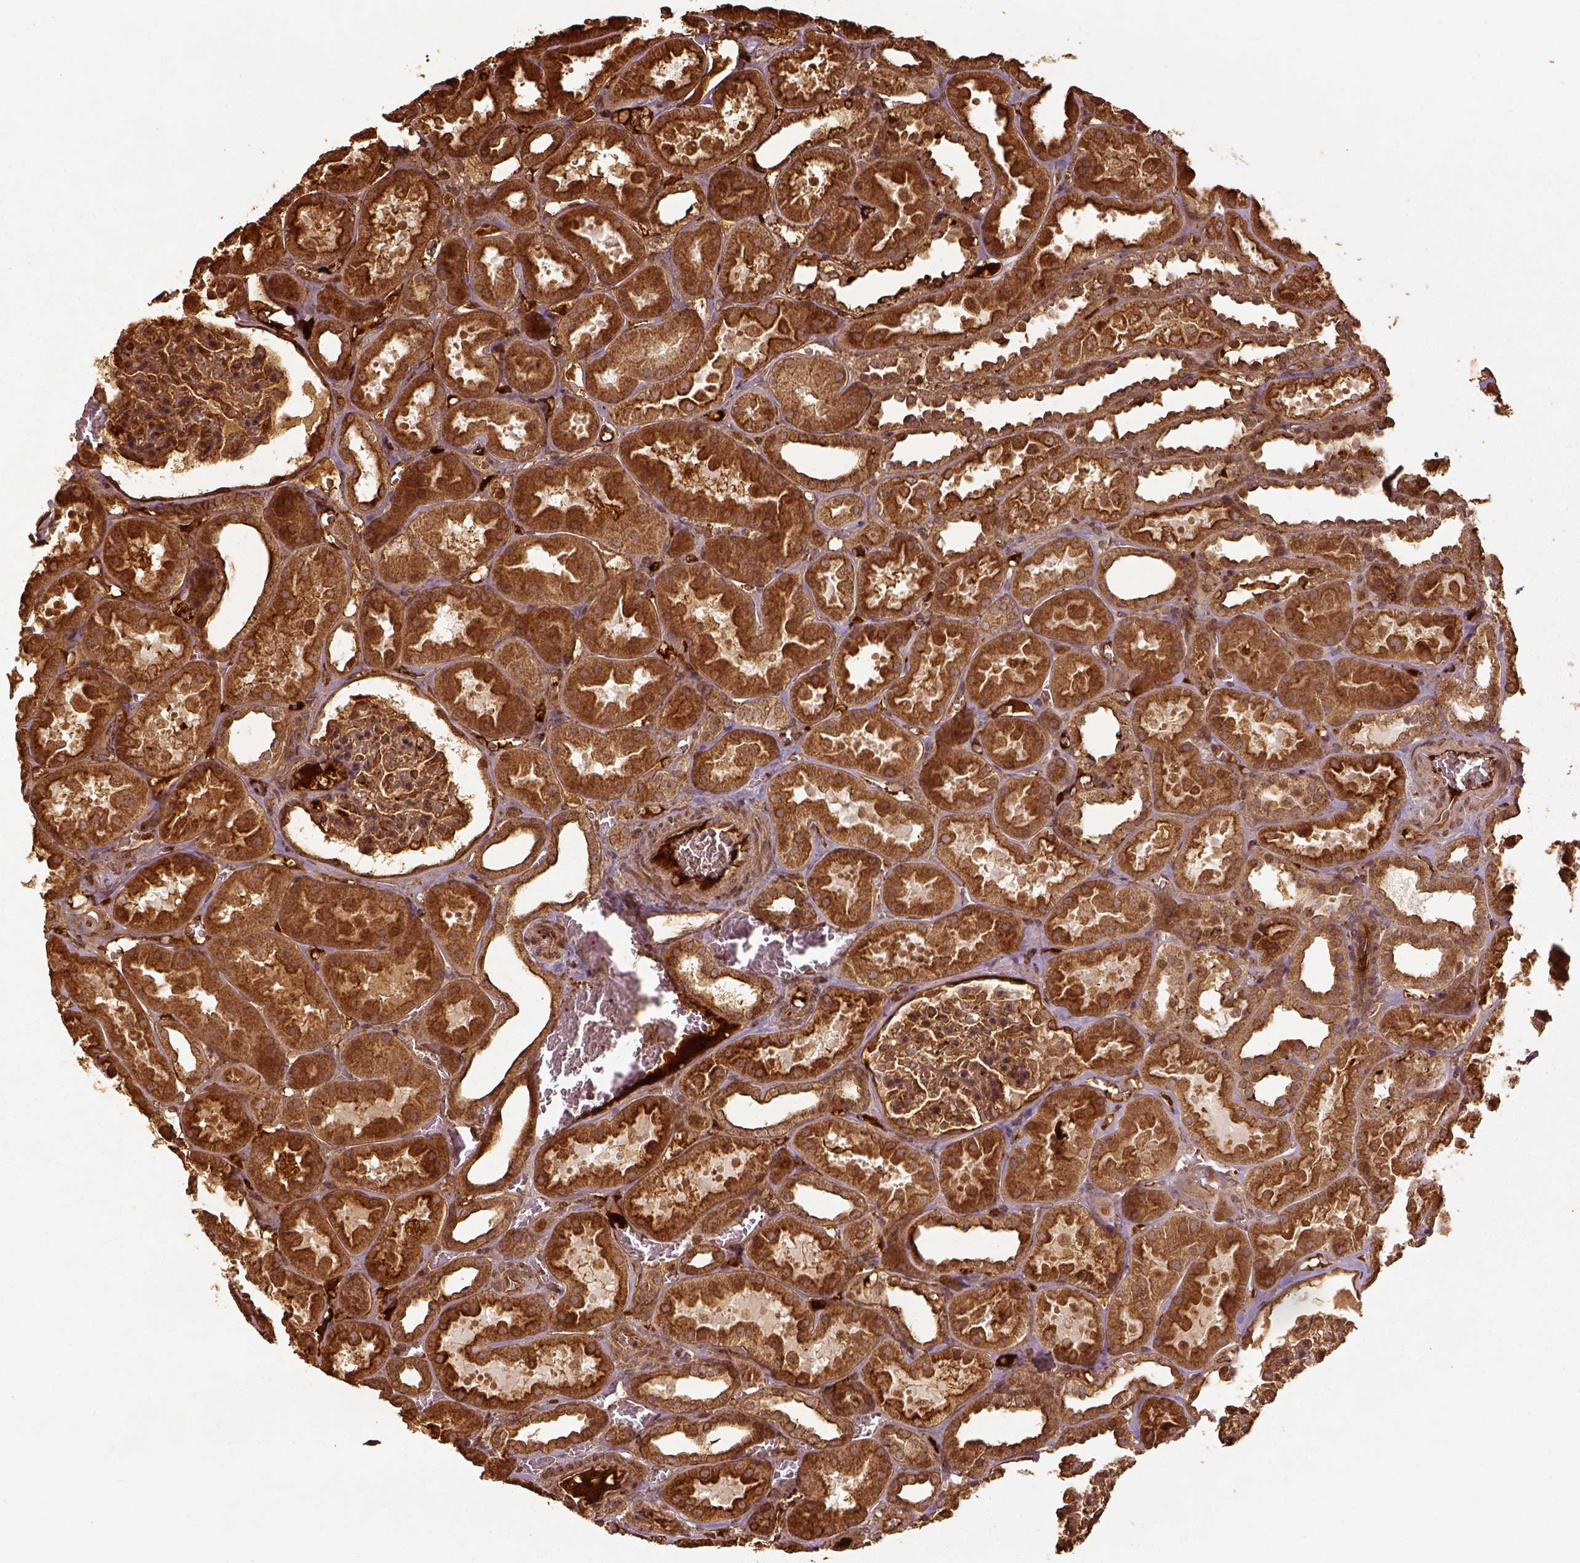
{"staining": {"intensity": "moderate", "quantity": "25%-75%", "location": "cytoplasmic/membranous"}, "tissue": "kidney", "cell_type": "Cells in glomeruli", "image_type": "normal", "snomed": [{"axis": "morphology", "description": "Normal tissue, NOS"}, {"axis": "topography", "description": "Kidney"}], "caption": "The immunohistochemical stain shows moderate cytoplasmic/membranous staining in cells in glomeruli of normal kidney.", "gene": "VEGFA", "patient": {"sex": "female", "age": 41}}